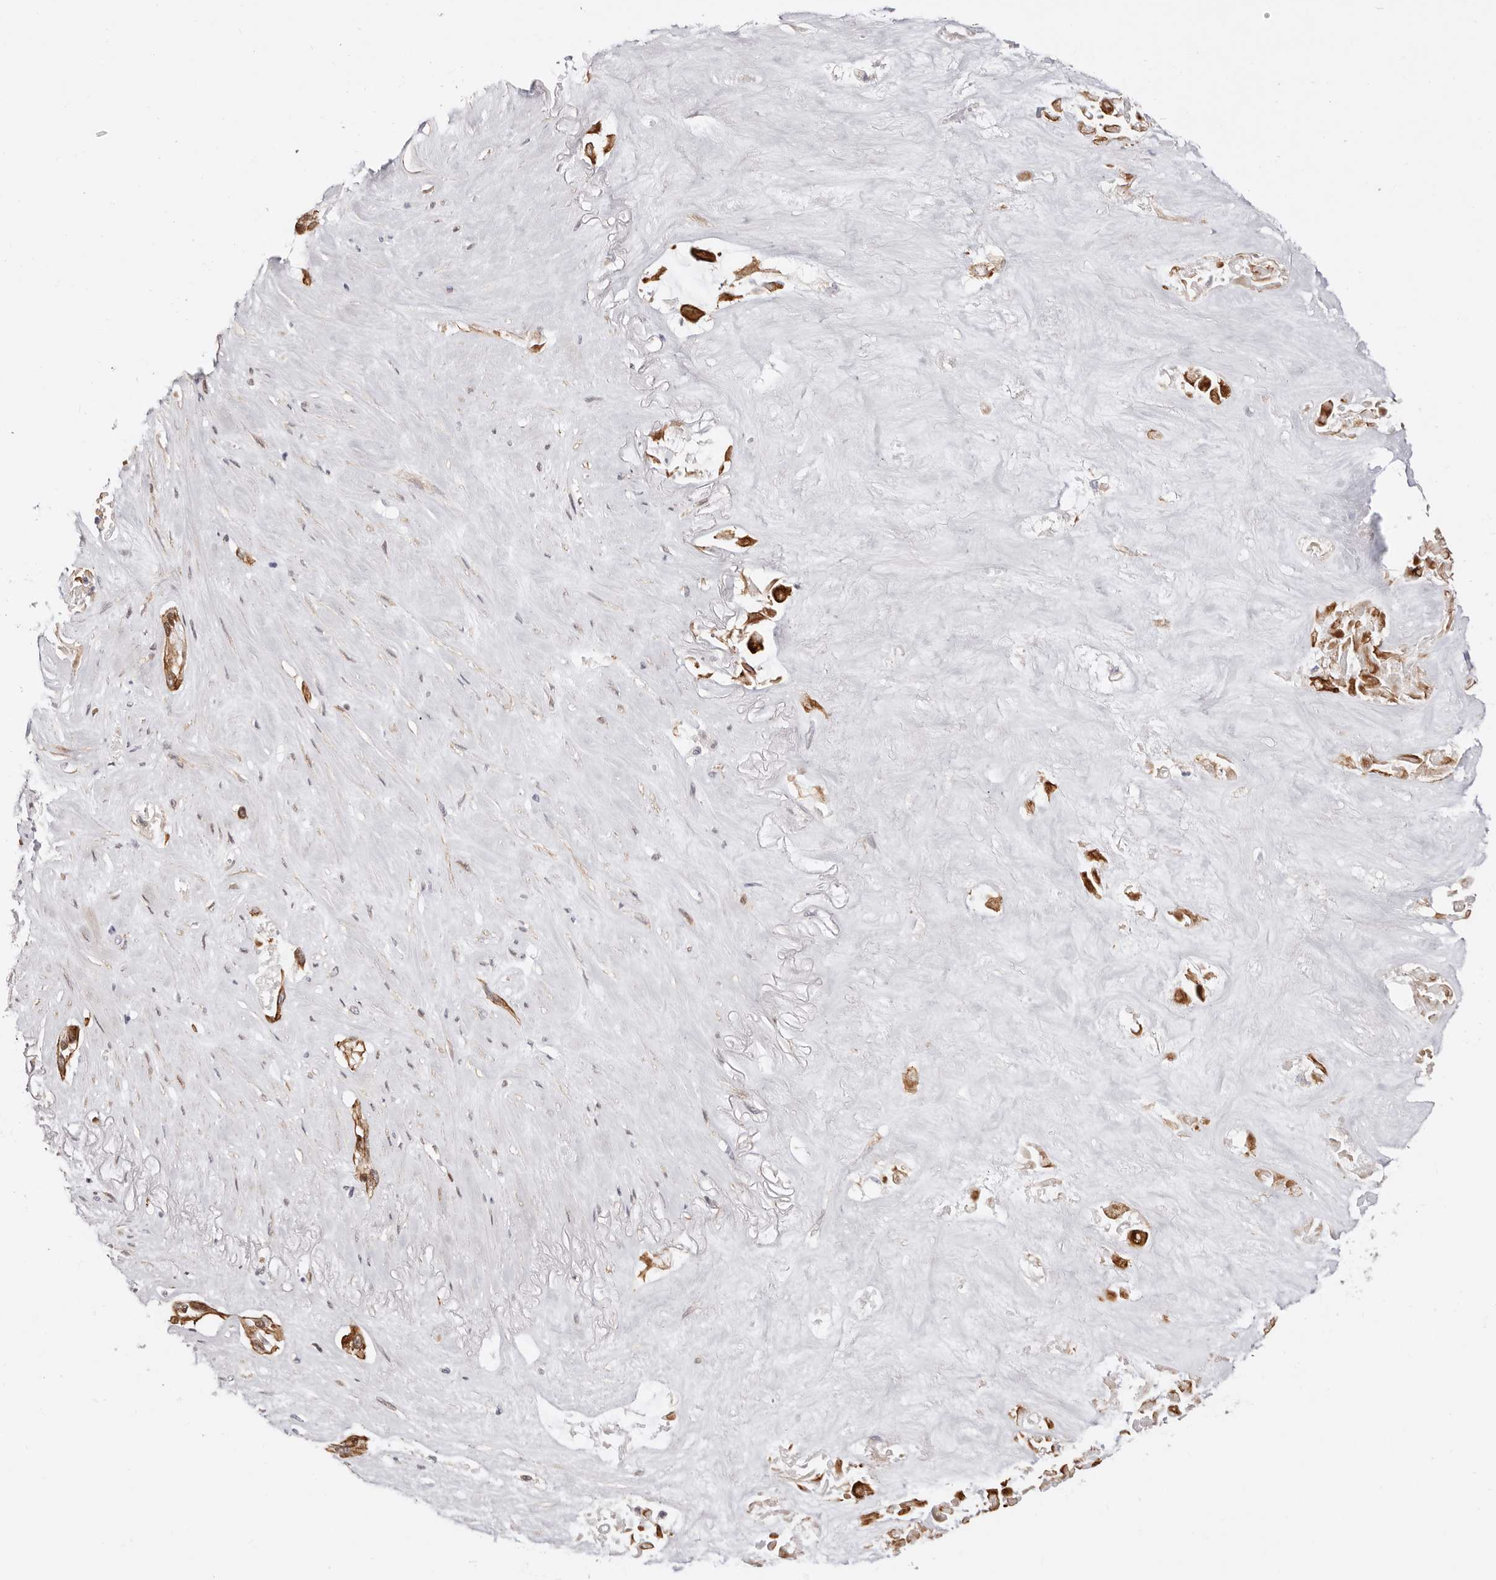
{"staining": {"intensity": "strong", "quantity": ">75%", "location": "cytoplasmic/membranous"}, "tissue": "pancreatic cancer", "cell_type": "Tumor cells", "image_type": "cancer", "snomed": [{"axis": "morphology", "description": "Adenocarcinoma, NOS"}, {"axis": "topography", "description": "Pancreas"}], "caption": "This is an image of IHC staining of pancreatic cancer (adenocarcinoma), which shows strong staining in the cytoplasmic/membranous of tumor cells.", "gene": "EPHX3", "patient": {"sex": "female", "age": 60}}